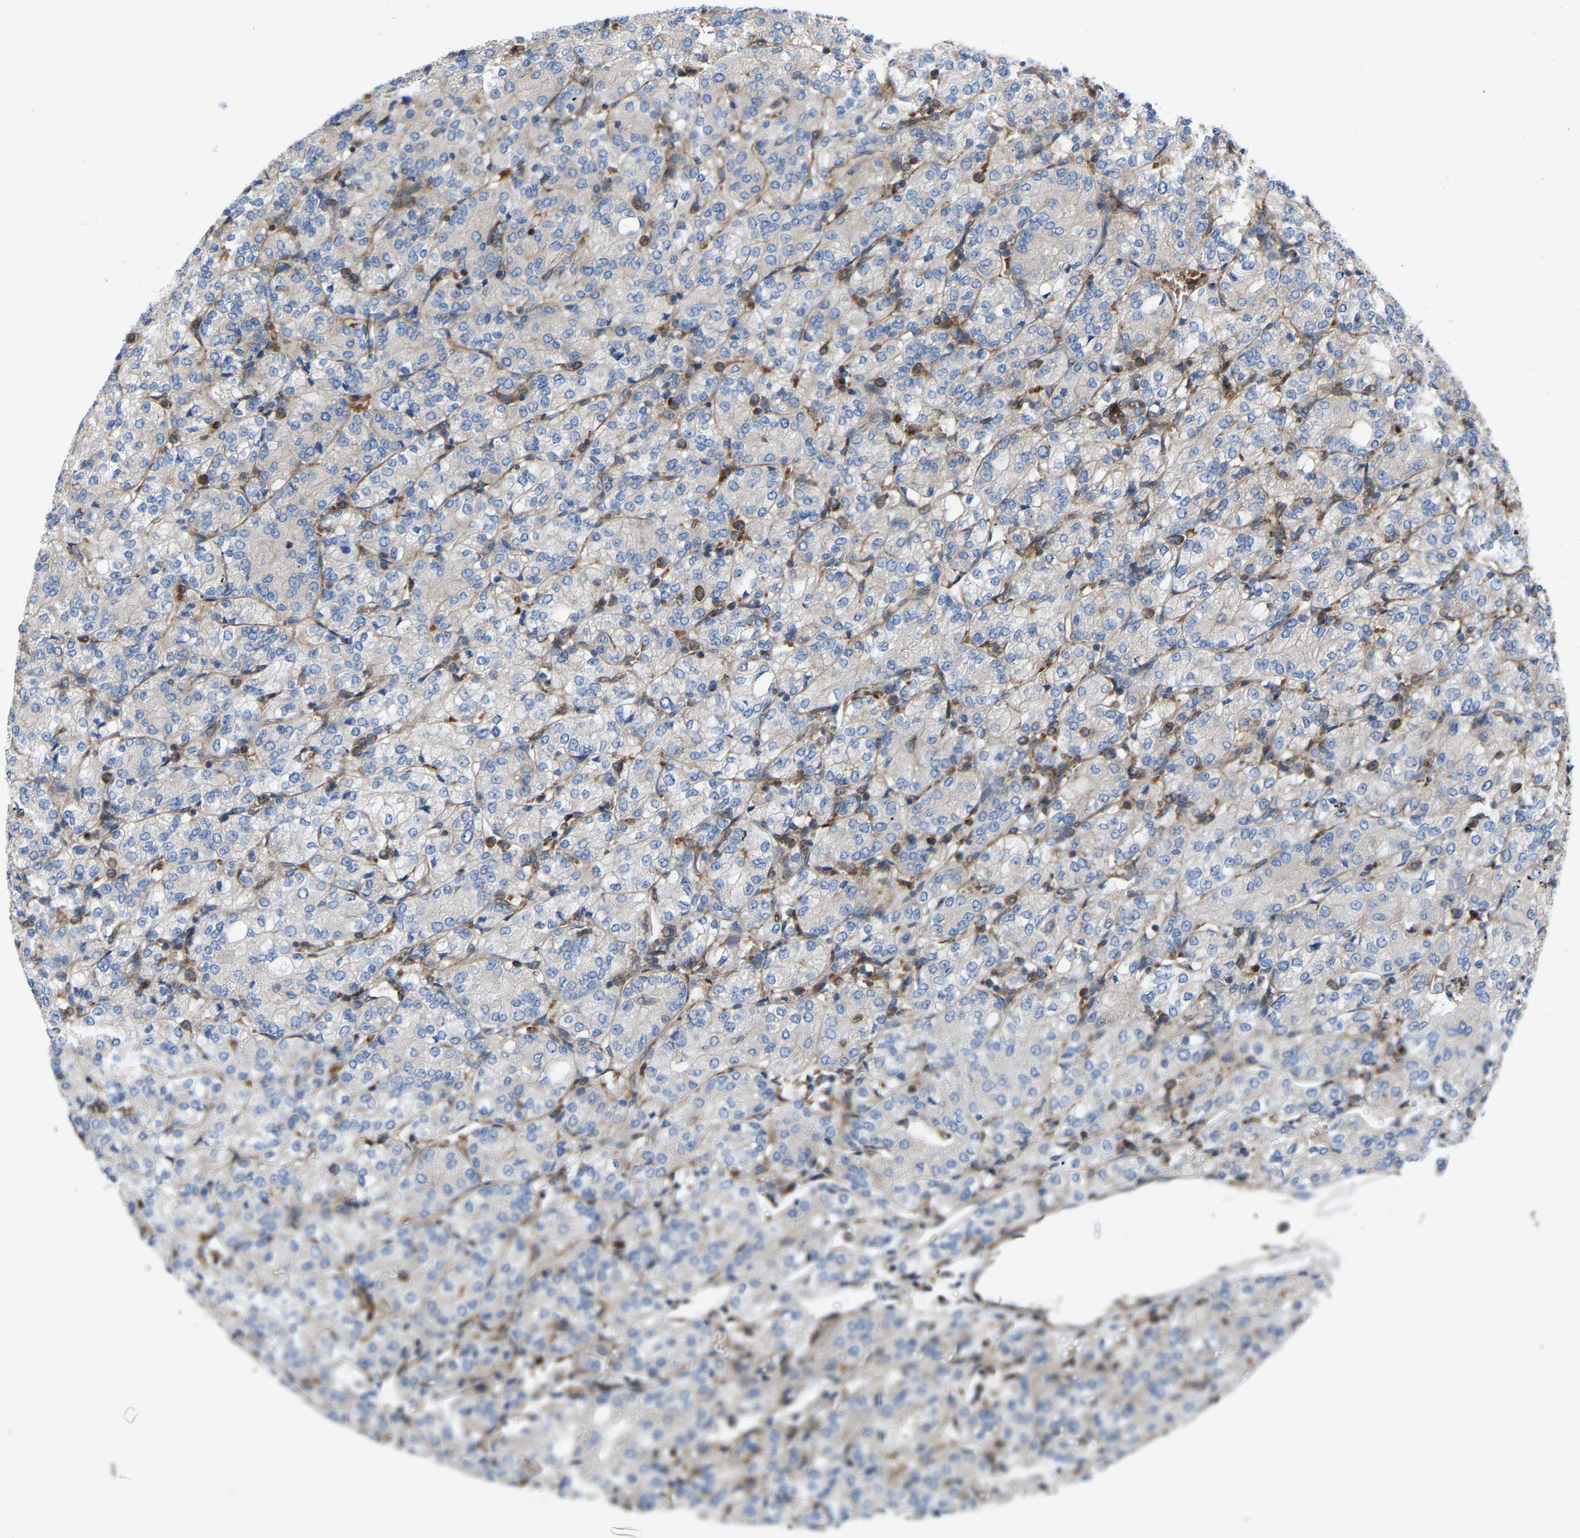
{"staining": {"intensity": "negative", "quantity": "none", "location": "none"}, "tissue": "renal cancer", "cell_type": "Tumor cells", "image_type": "cancer", "snomed": [{"axis": "morphology", "description": "Adenocarcinoma, NOS"}, {"axis": "topography", "description": "Kidney"}], "caption": "There is no significant positivity in tumor cells of renal adenocarcinoma.", "gene": "TOR1B", "patient": {"sex": "male", "age": 77}}